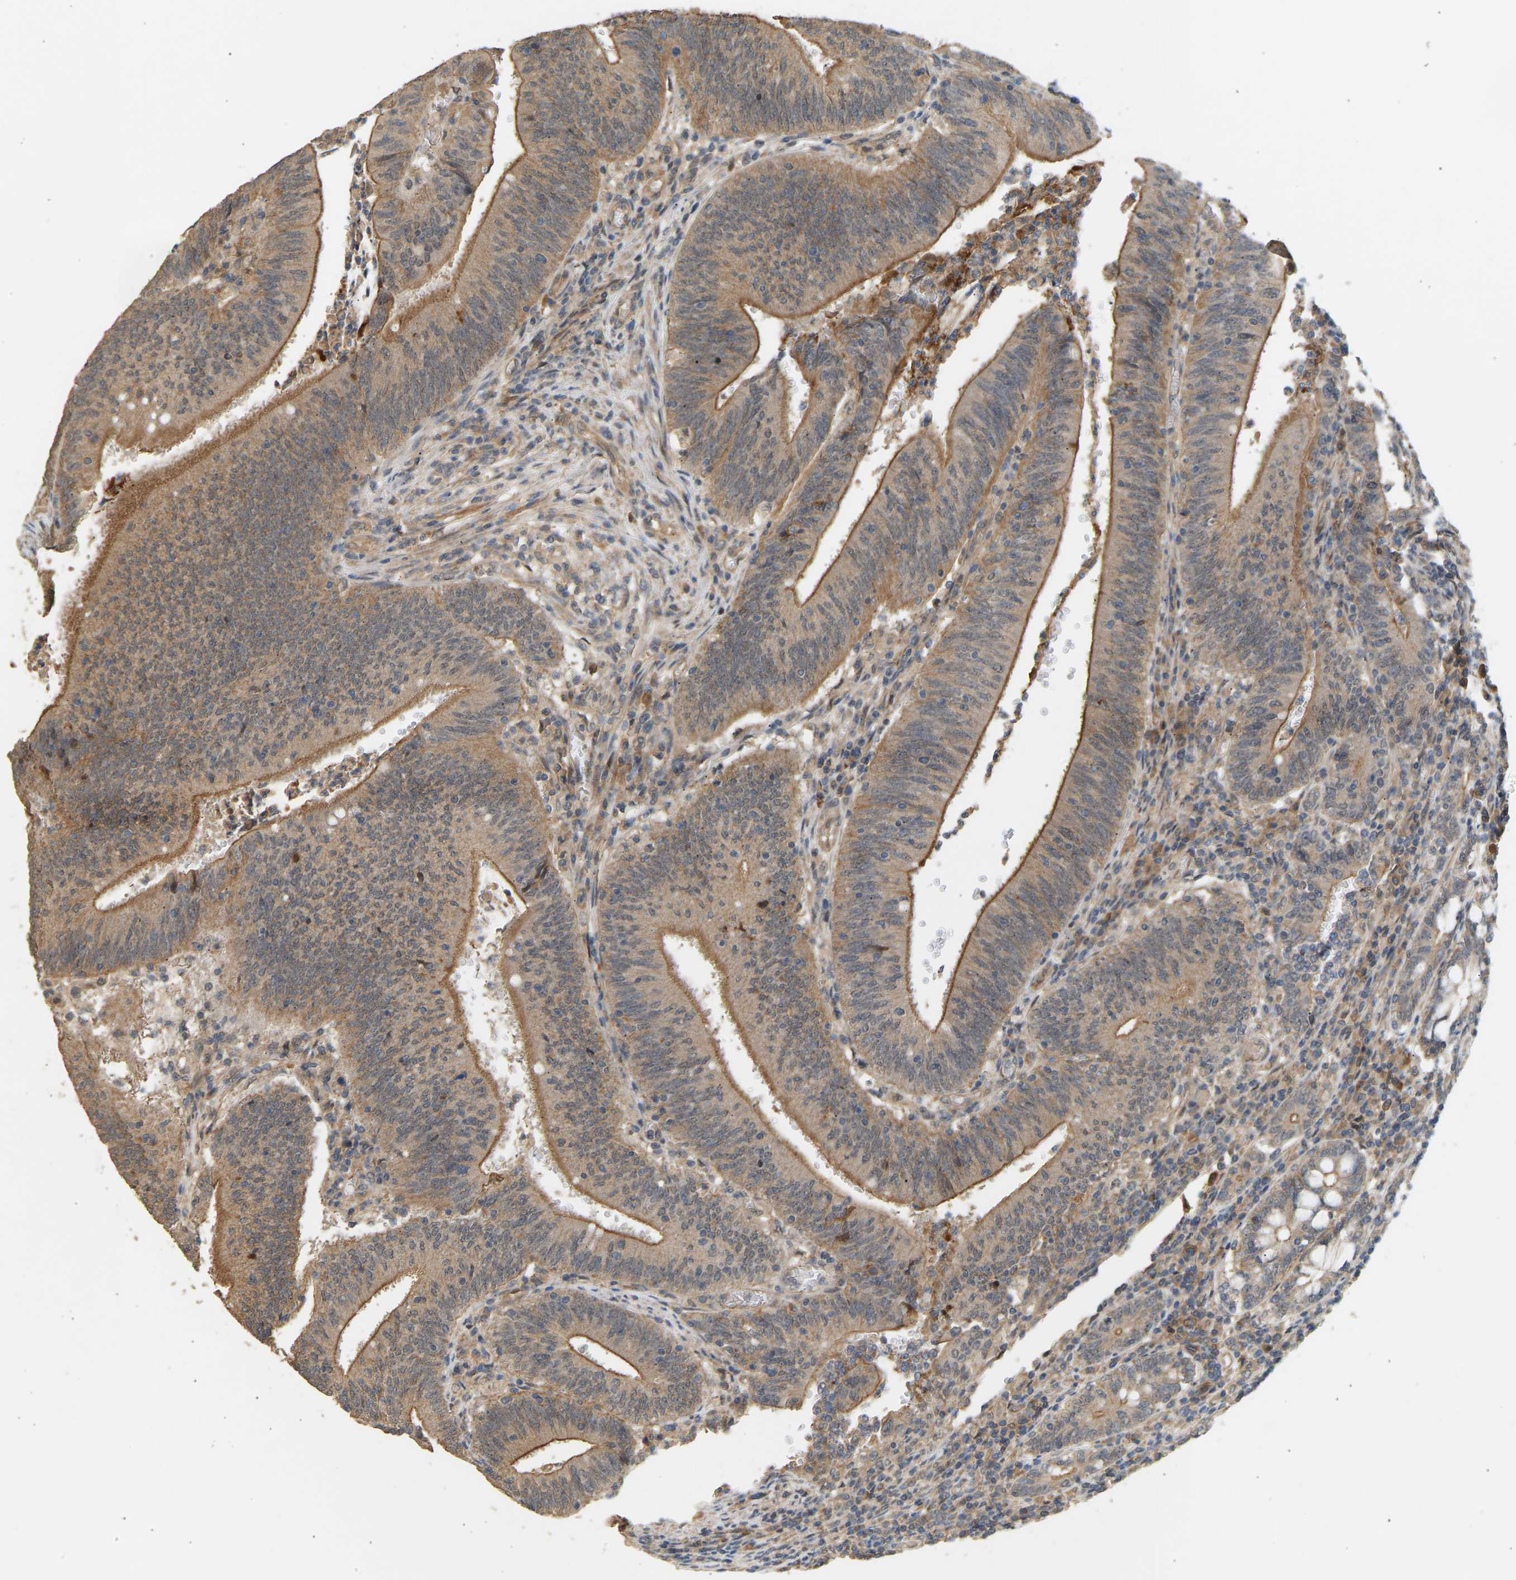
{"staining": {"intensity": "moderate", "quantity": ">75%", "location": "cytoplasmic/membranous,nuclear"}, "tissue": "colorectal cancer", "cell_type": "Tumor cells", "image_type": "cancer", "snomed": [{"axis": "morphology", "description": "Normal tissue, NOS"}, {"axis": "morphology", "description": "Adenocarcinoma, NOS"}, {"axis": "topography", "description": "Rectum"}], "caption": "The immunohistochemical stain highlights moderate cytoplasmic/membranous and nuclear staining in tumor cells of colorectal cancer (adenocarcinoma) tissue. (DAB IHC with brightfield microscopy, high magnification).", "gene": "RGL1", "patient": {"sex": "female", "age": 66}}